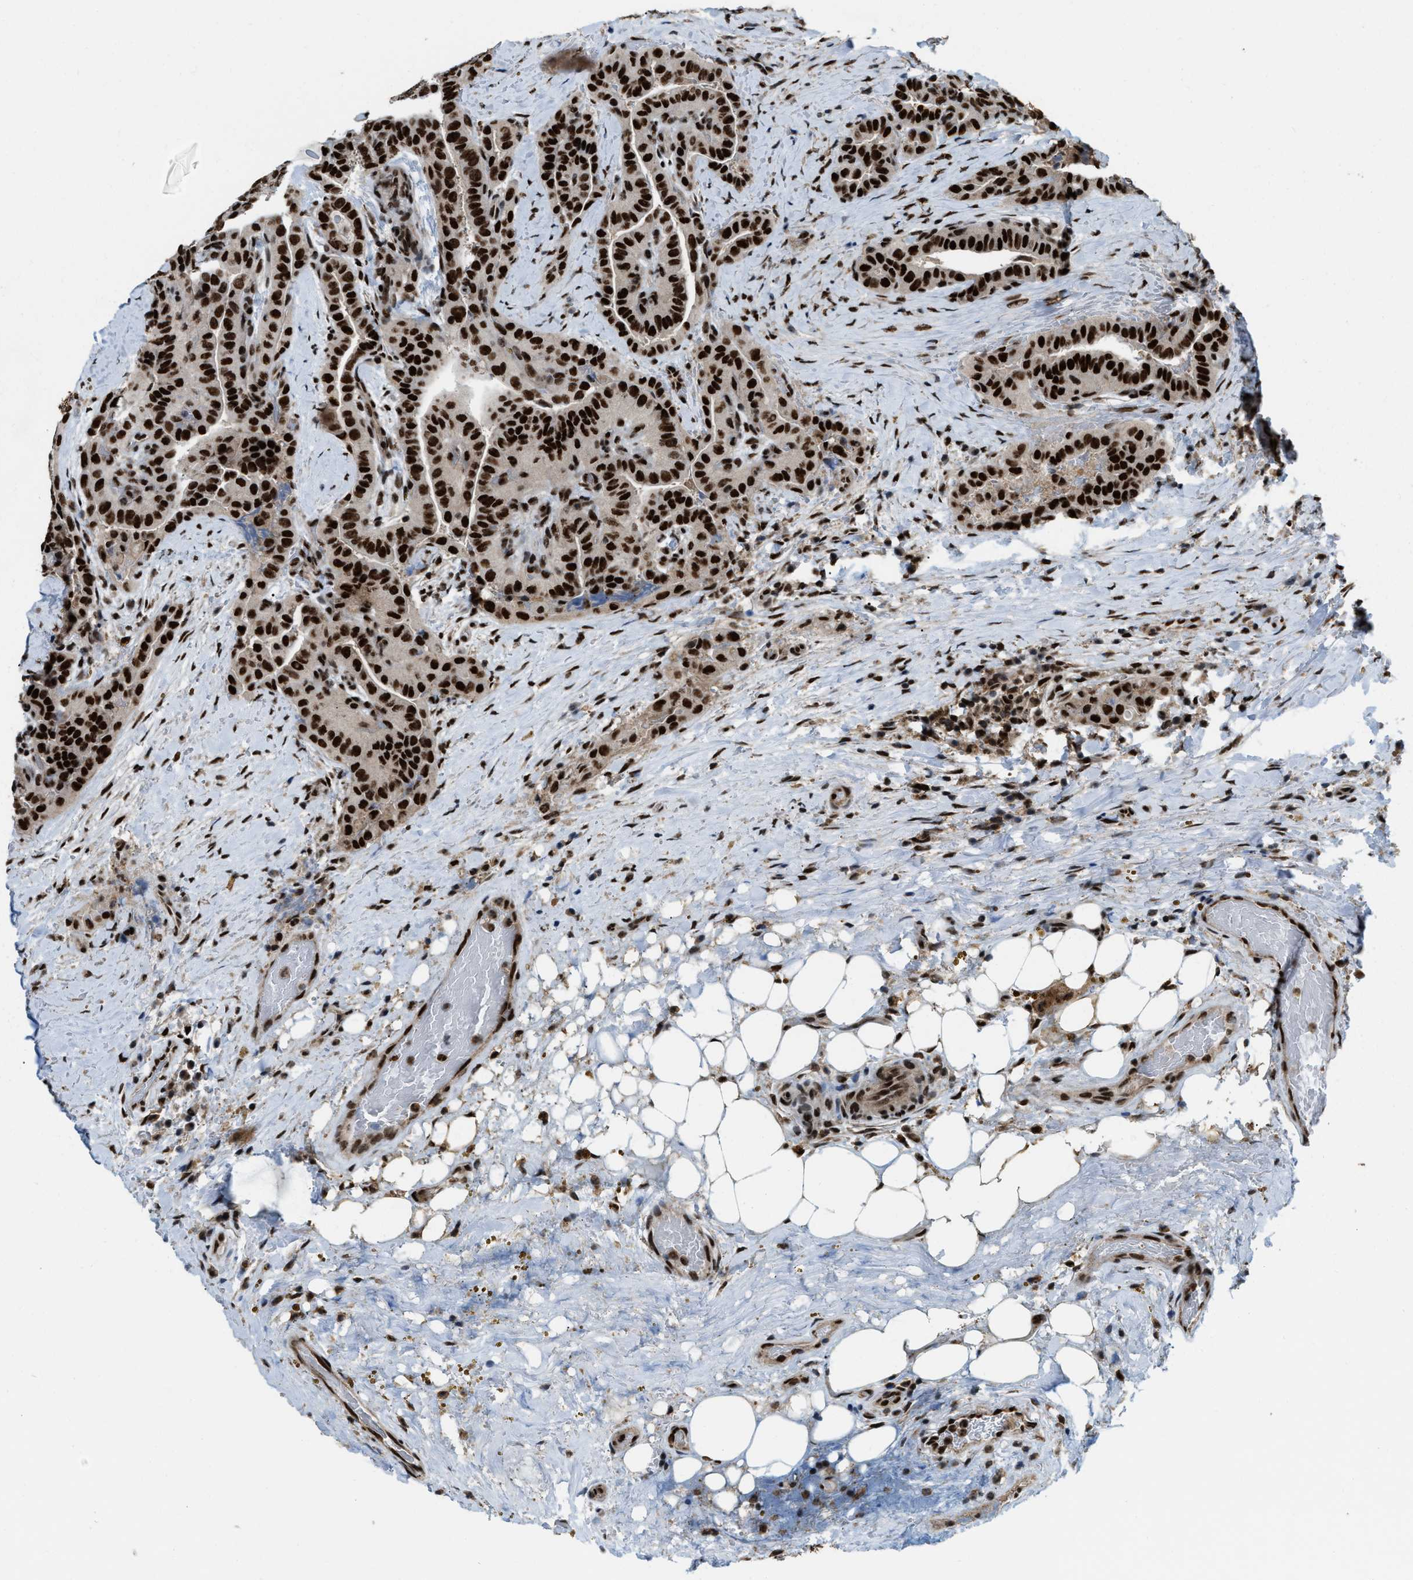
{"staining": {"intensity": "strong", "quantity": ">75%", "location": "nuclear"}, "tissue": "thyroid cancer", "cell_type": "Tumor cells", "image_type": "cancer", "snomed": [{"axis": "morphology", "description": "Papillary adenocarcinoma, NOS"}, {"axis": "topography", "description": "Thyroid gland"}], "caption": "IHC micrograph of thyroid cancer (papillary adenocarcinoma) stained for a protein (brown), which demonstrates high levels of strong nuclear staining in about >75% of tumor cells.", "gene": "NUMA1", "patient": {"sex": "male", "age": 77}}